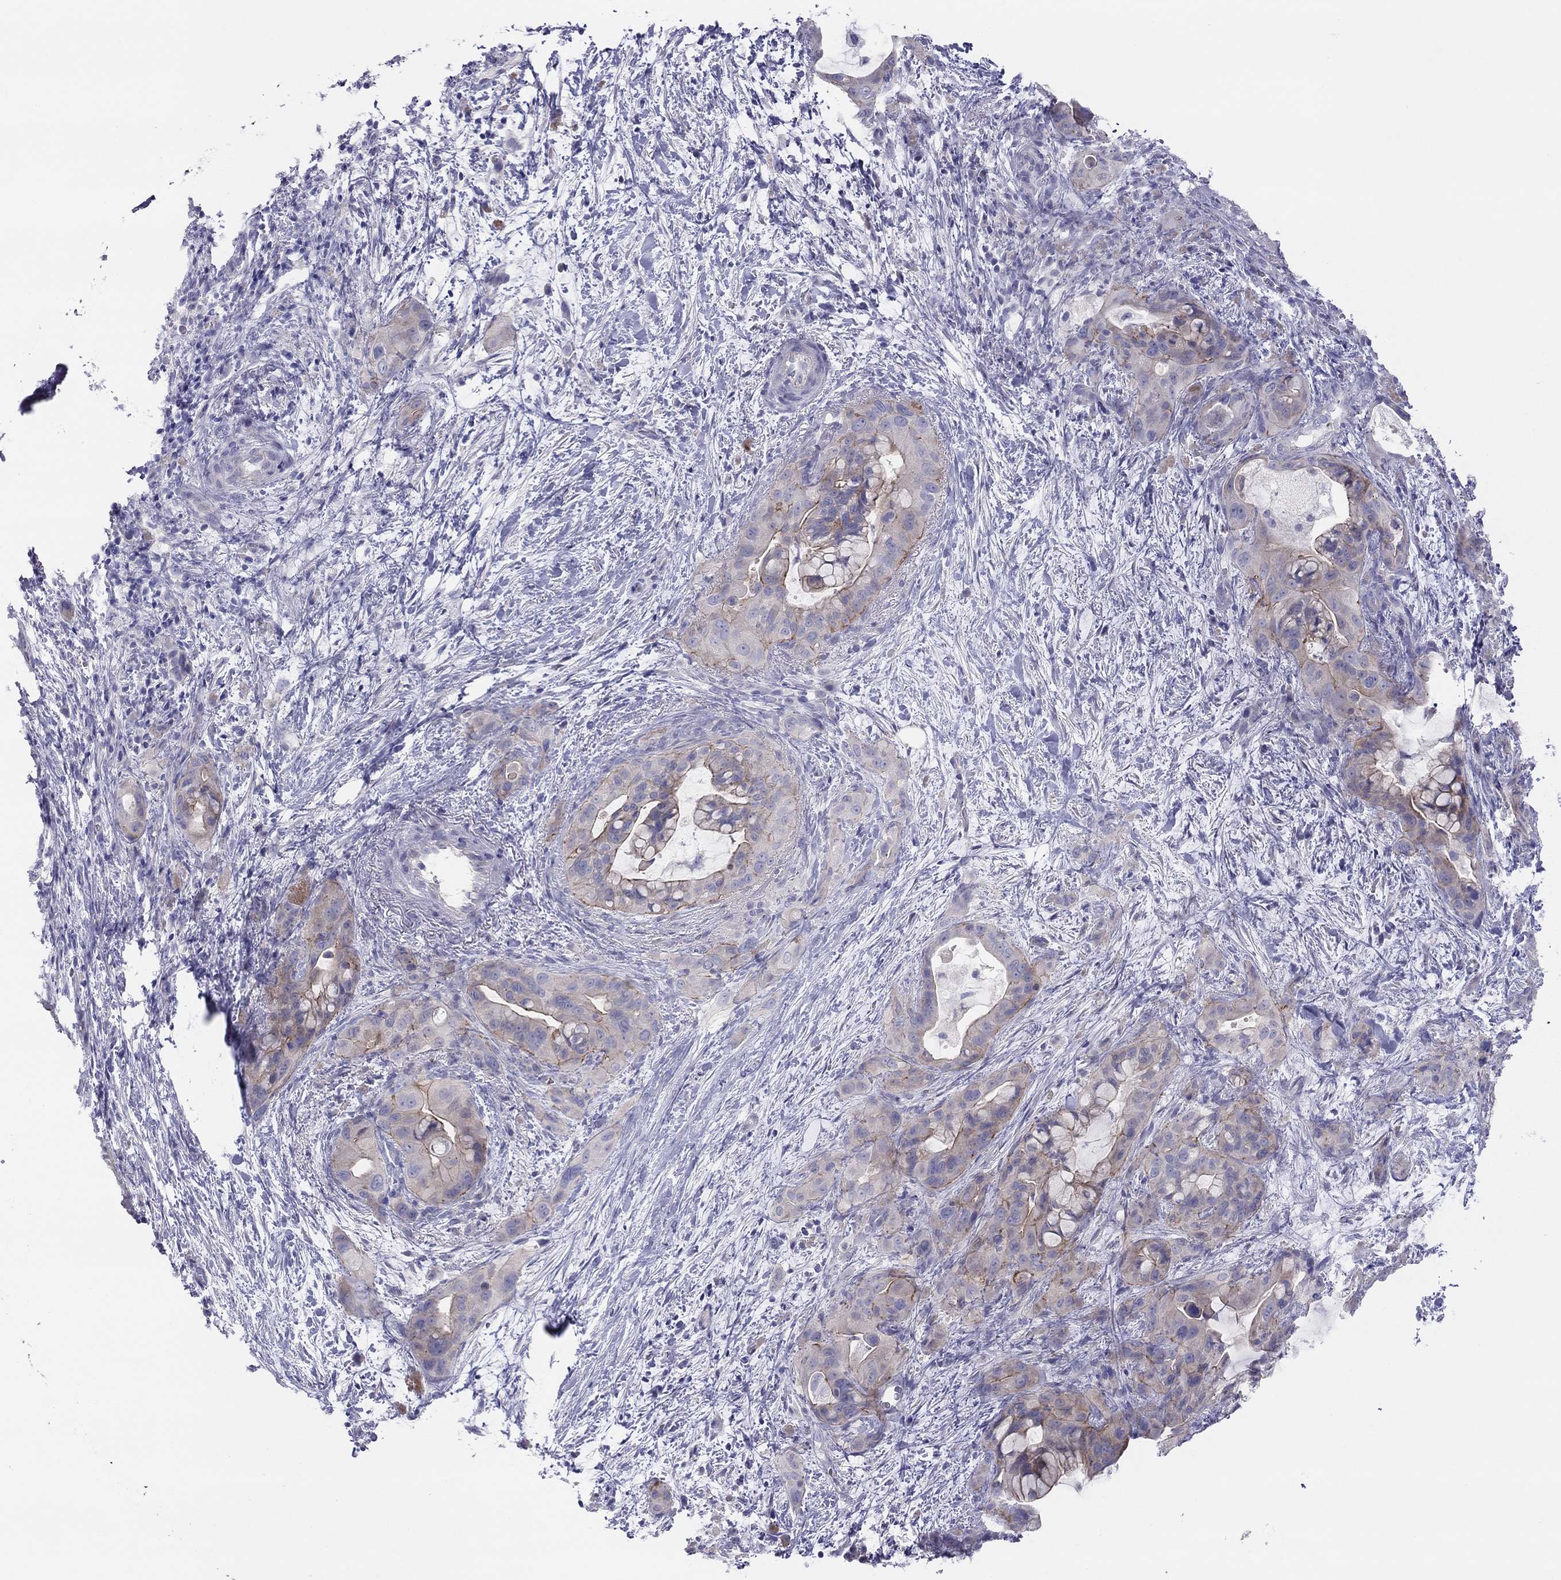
{"staining": {"intensity": "moderate", "quantity": "<25%", "location": "cytoplasmic/membranous"}, "tissue": "pancreatic cancer", "cell_type": "Tumor cells", "image_type": "cancer", "snomed": [{"axis": "morphology", "description": "Adenocarcinoma, NOS"}, {"axis": "topography", "description": "Pancreas"}], "caption": "Protein staining of pancreatic cancer tissue displays moderate cytoplasmic/membranous staining in about <25% of tumor cells.", "gene": "MGAT4C", "patient": {"sex": "male", "age": 71}}